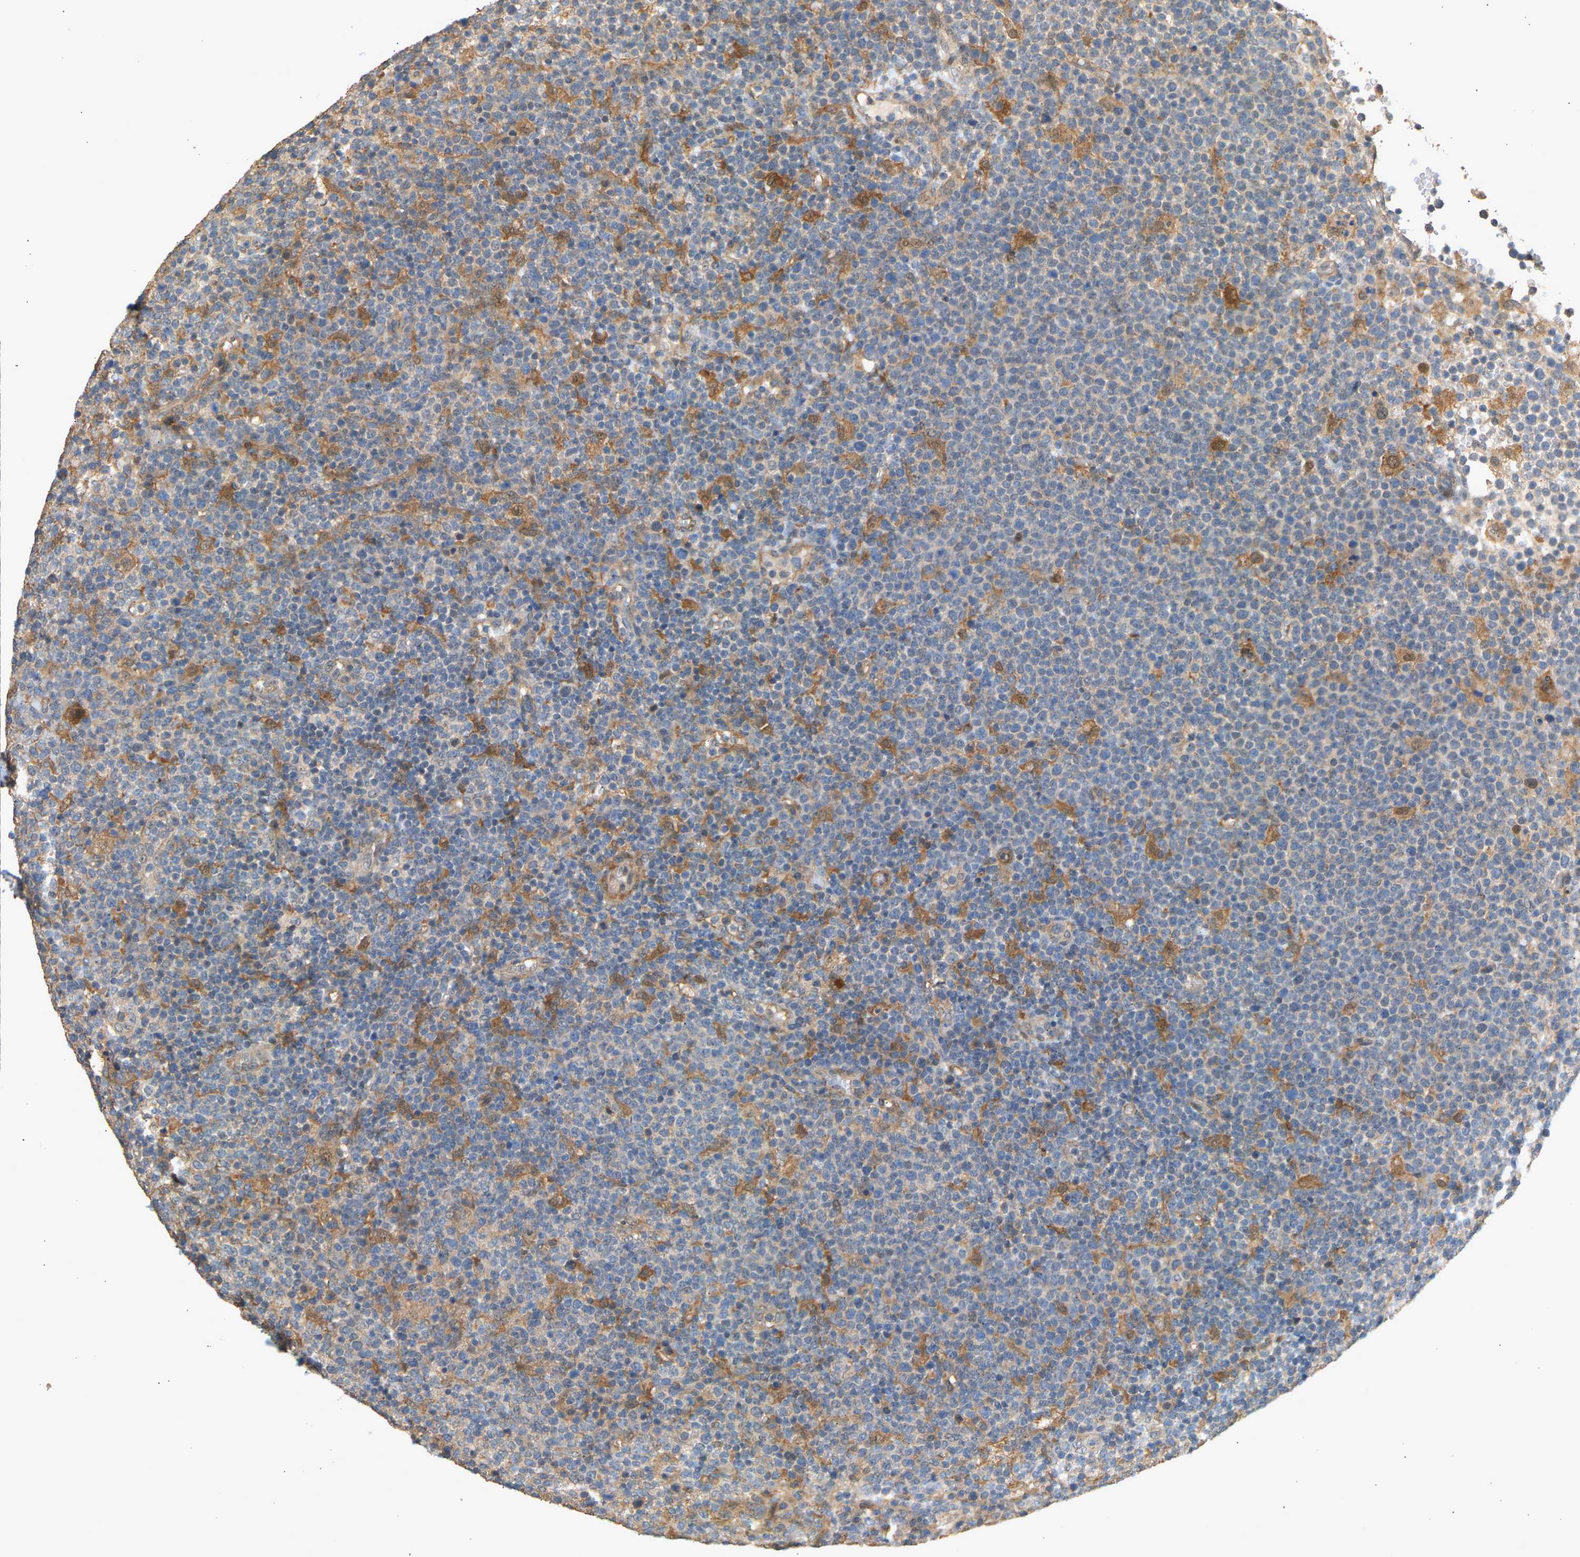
{"staining": {"intensity": "negative", "quantity": "none", "location": "none"}, "tissue": "lymphoma", "cell_type": "Tumor cells", "image_type": "cancer", "snomed": [{"axis": "morphology", "description": "Malignant lymphoma, non-Hodgkin's type, High grade"}, {"axis": "topography", "description": "Lymph node"}], "caption": "Immunohistochemistry (IHC) micrograph of human malignant lymphoma, non-Hodgkin's type (high-grade) stained for a protein (brown), which exhibits no positivity in tumor cells. Nuclei are stained in blue.", "gene": "RGL1", "patient": {"sex": "male", "age": 61}}